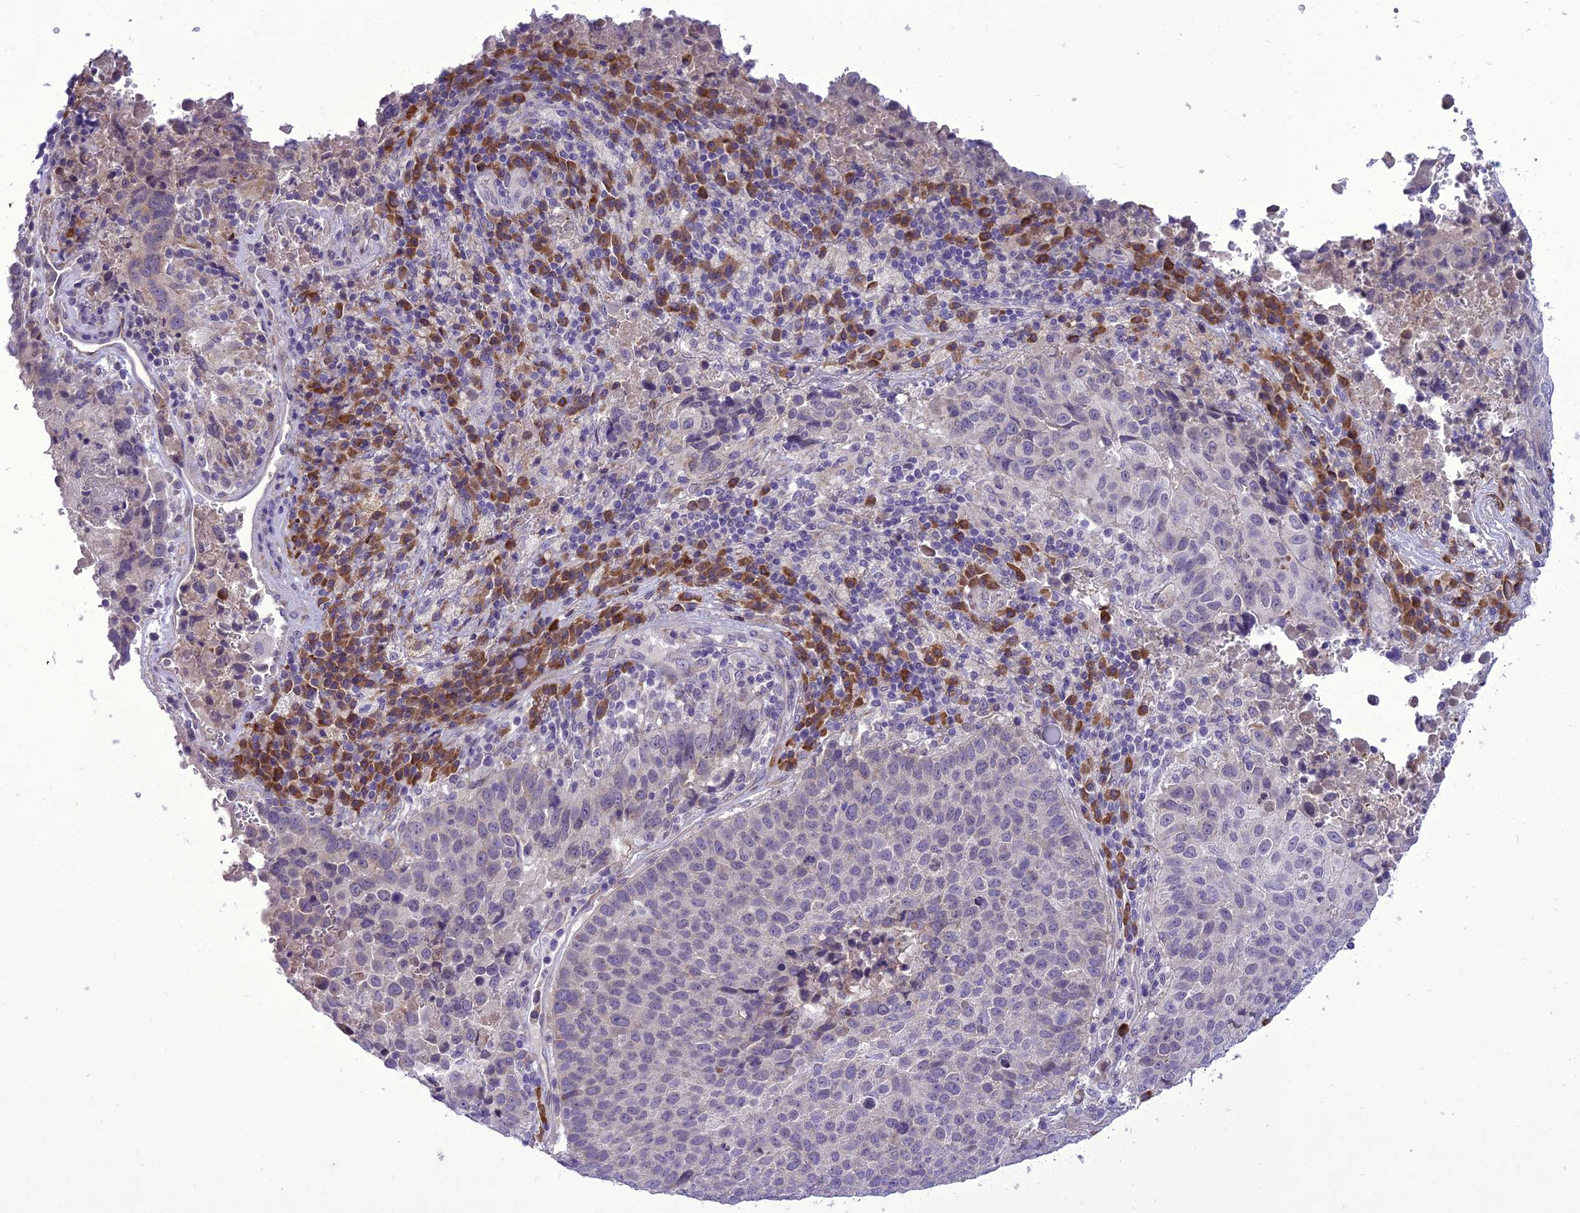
{"staining": {"intensity": "negative", "quantity": "none", "location": "none"}, "tissue": "lung cancer", "cell_type": "Tumor cells", "image_type": "cancer", "snomed": [{"axis": "morphology", "description": "Squamous cell carcinoma, NOS"}, {"axis": "topography", "description": "Lung"}], "caption": "Protein analysis of lung cancer (squamous cell carcinoma) exhibits no significant positivity in tumor cells. (DAB immunohistochemistry with hematoxylin counter stain).", "gene": "NEURL2", "patient": {"sex": "male", "age": 73}}